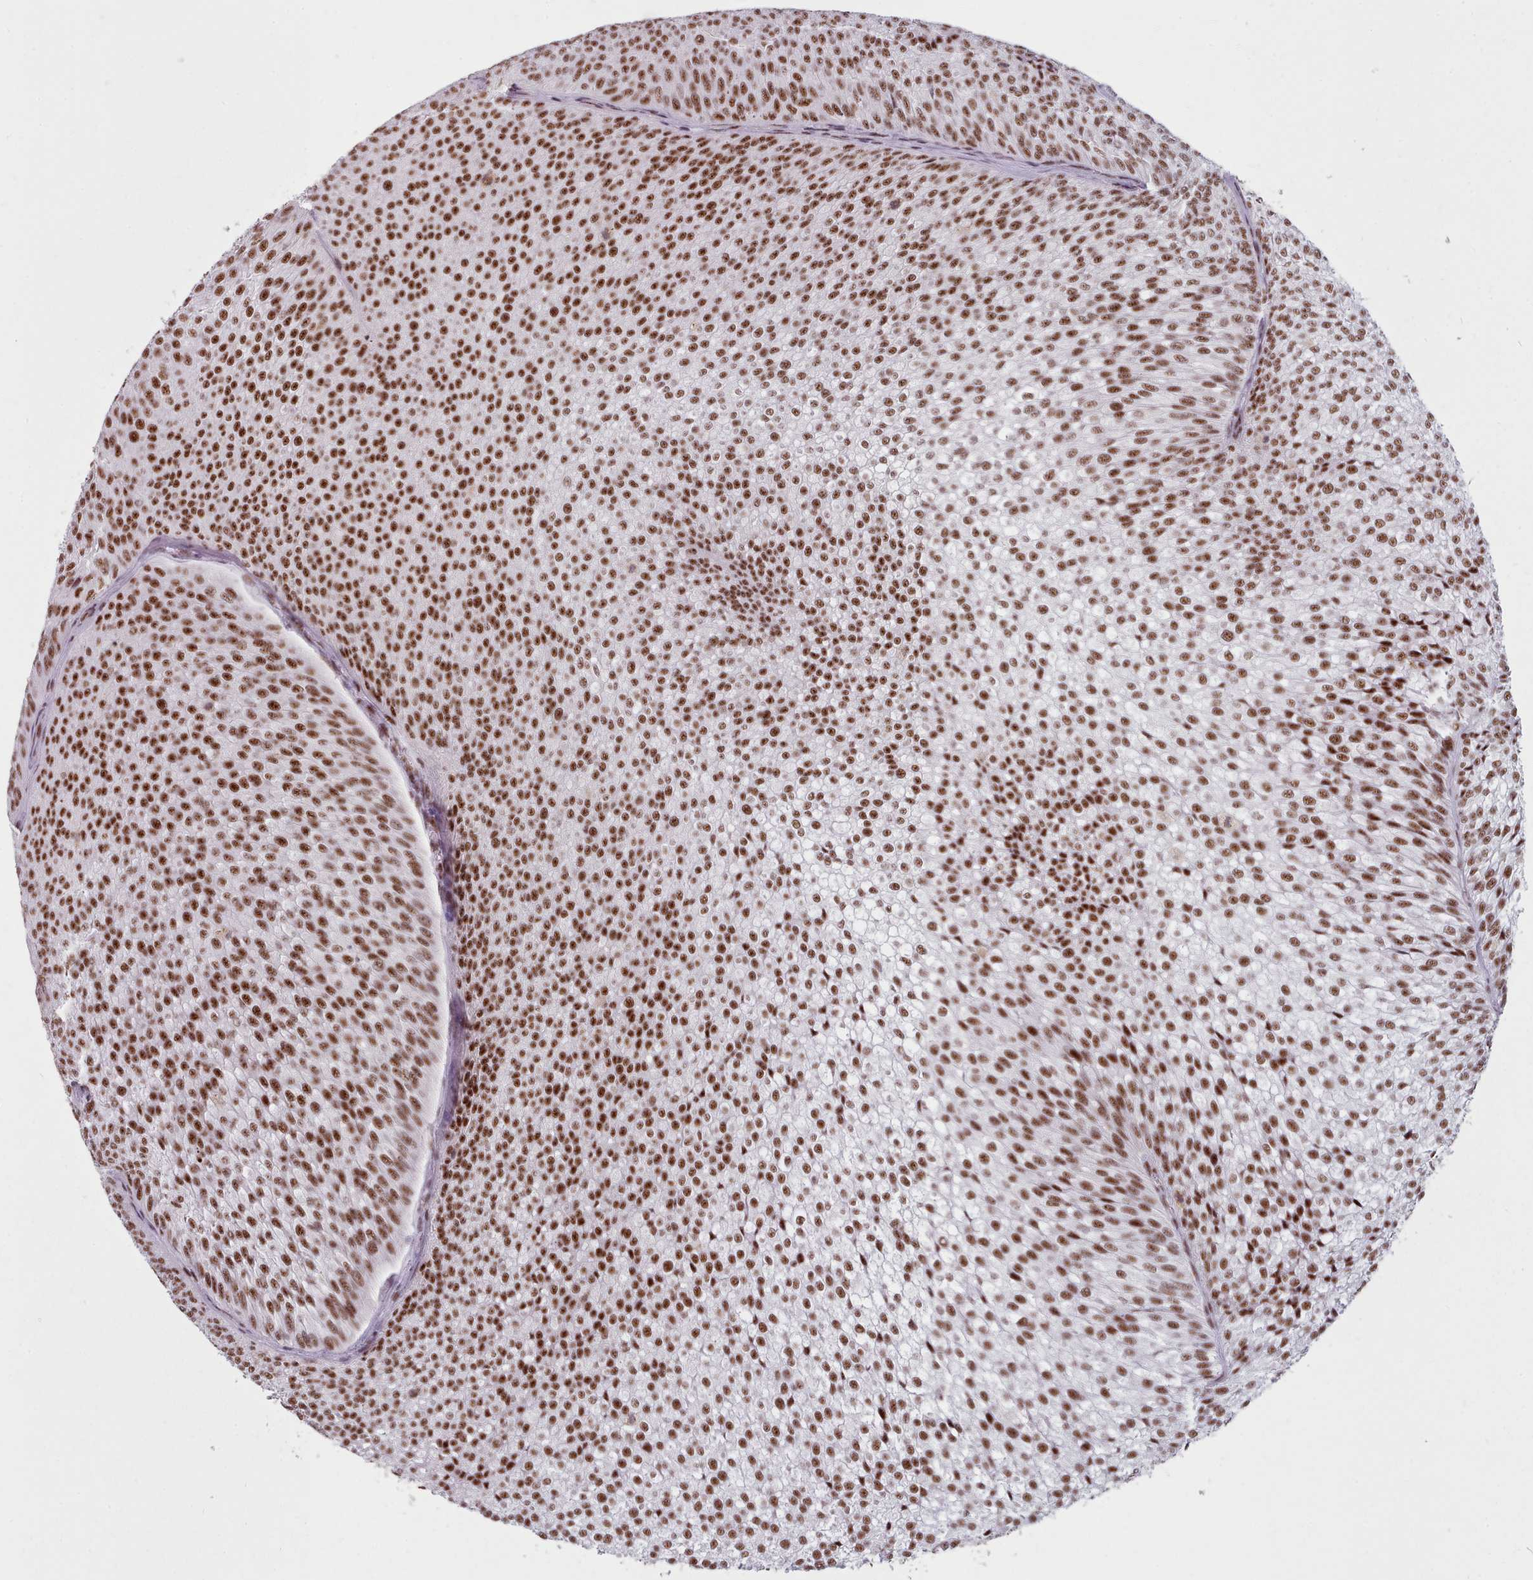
{"staining": {"intensity": "strong", "quantity": ">75%", "location": "nuclear"}, "tissue": "urothelial cancer", "cell_type": "Tumor cells", "image_type": "cancer", "snomed": [{"axis": "morphology", "description": "Urothelial carcinoma, Low grade"}, {"axis": "topography", "description": "Urinary bladder"}], "caption": "High-magnification brightfield microscopy of urothelial cancer stained with DAB (3,3'-diaminobenzidine) (brown) and counterstained with hematoxylin (blue). tumor cells exhibit strong nuclear staining is seen in approximately>75% of cells. (Stains: DAB (3,3'-diaminobenzidine) in brown, nuclei in blue, Microscopy: brightfield microscopy at high magnification).", "gene": "SRRM1", "patient": {"sex": "male", "age": 91}}